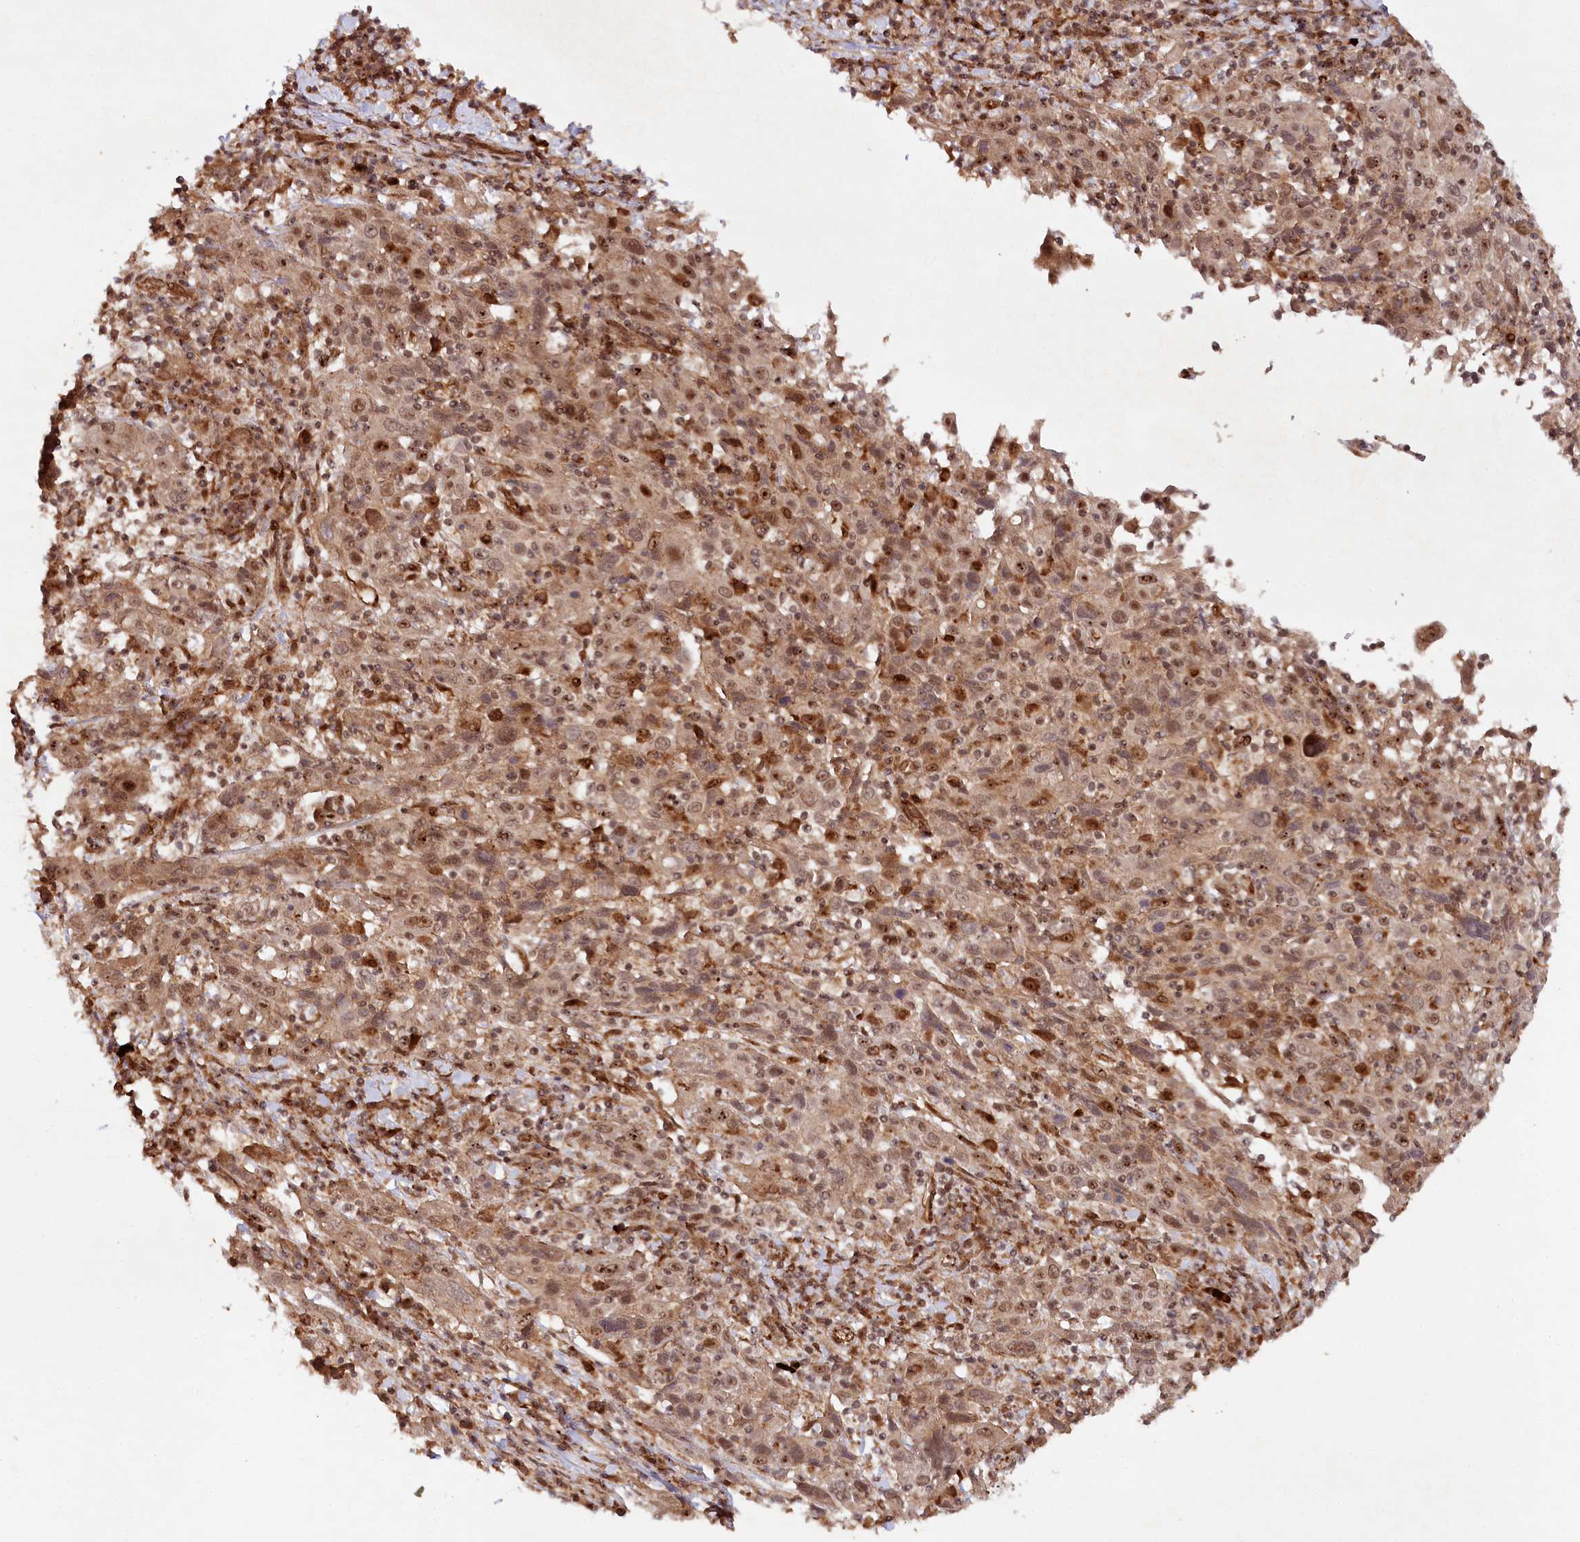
{"staining": {"intensity": "moderate", "quantity": ">75%", "location": "cytoplasmic/membranous,nuclear"}, "tissue": "cervical cancer", "cell_type": "Tumor cells", "image_type": "cancer", "snomed": [{"axis": "morphology", "description": "Squamous cell carcinoma, NOS"}, {"axis": "topography", "description": "Cervix"}], "caption": "Cervical squamous cell carcinoma stained with a brown dye demonstrates moderate cytoplasmic/membranous and nuclear positive expression in about >75% of tumor cells.", "gene": "ALKBH8", "patient": {"sex": "female", "age": 46}}